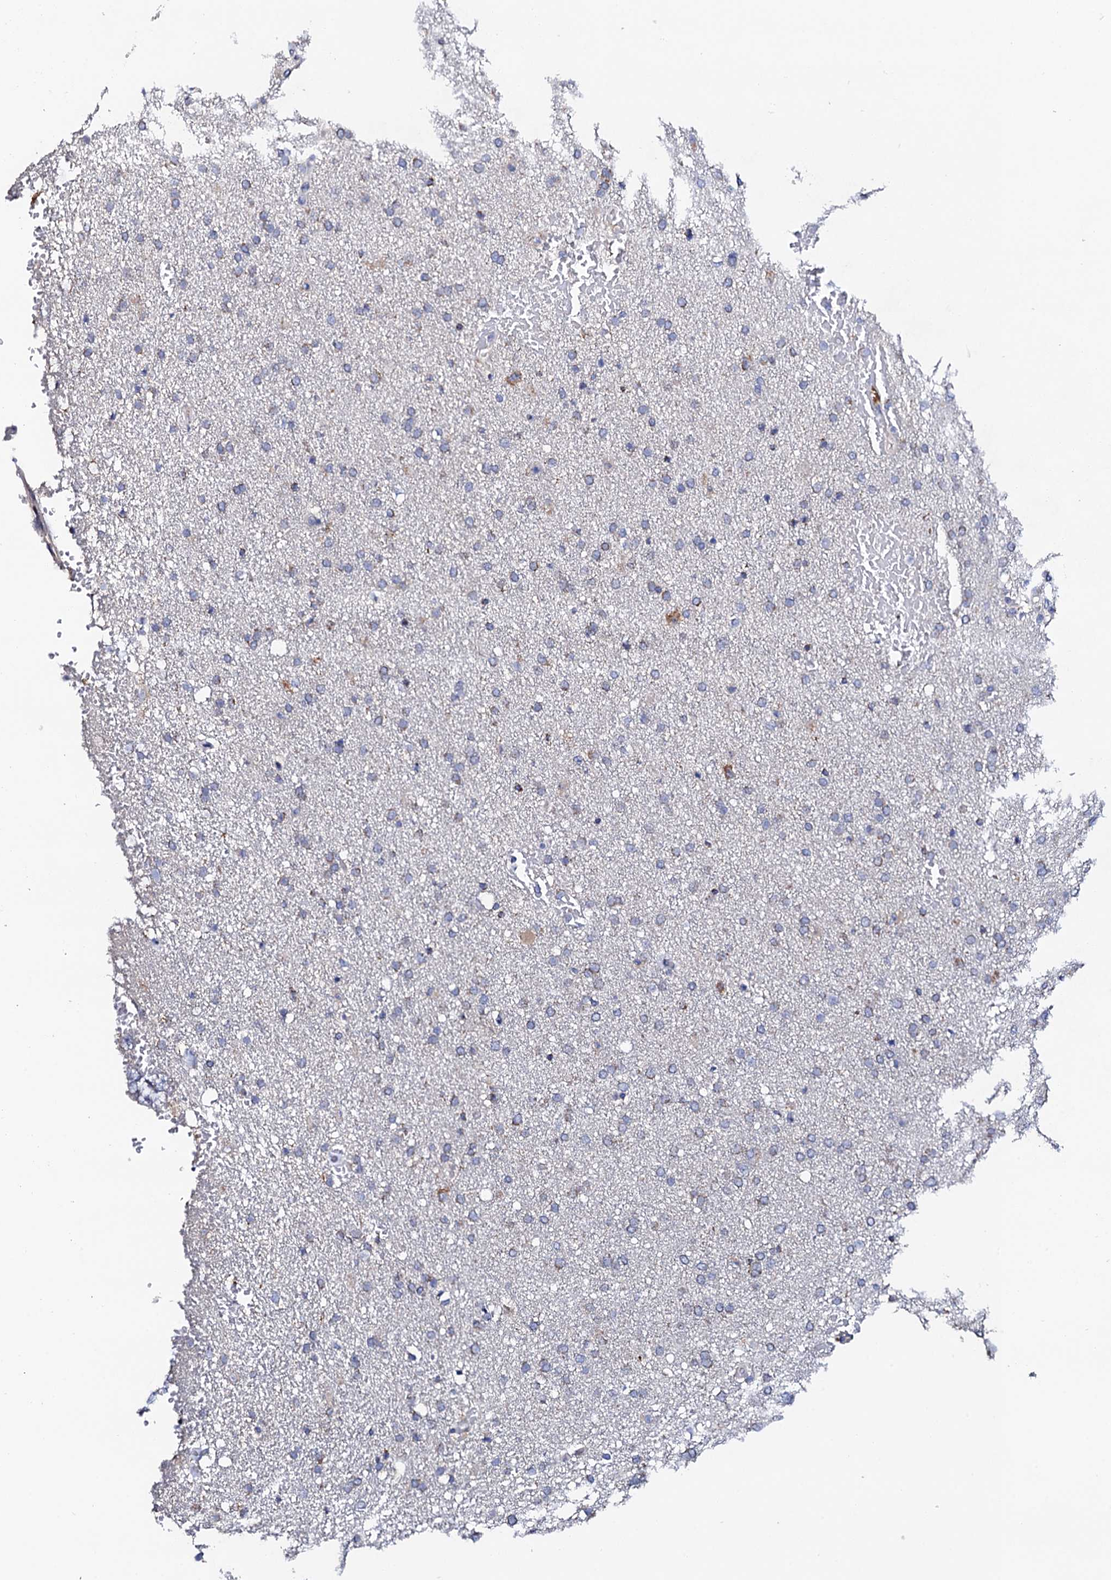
{"staining": {"intensity": "negative", "quantity": "none", "location": "none"}, "tissue": "glioma", "cell_type": "Tumor cells", "image_type": "cancer", "snomed": [{"axis": "morphology", "description": "Glioma, malignant, High grade"}, {"axis": "topography", "description": "Brain"}], "caption": "This is a image of IHC staining of malignant high-grade glioma, which shows no expression in tumor cells. (DAB immunohistochemistry (IHC) with hematoxylin counter stain).", "gene": "MRPL48", "patient": {"sex": "male", "age": 72}}